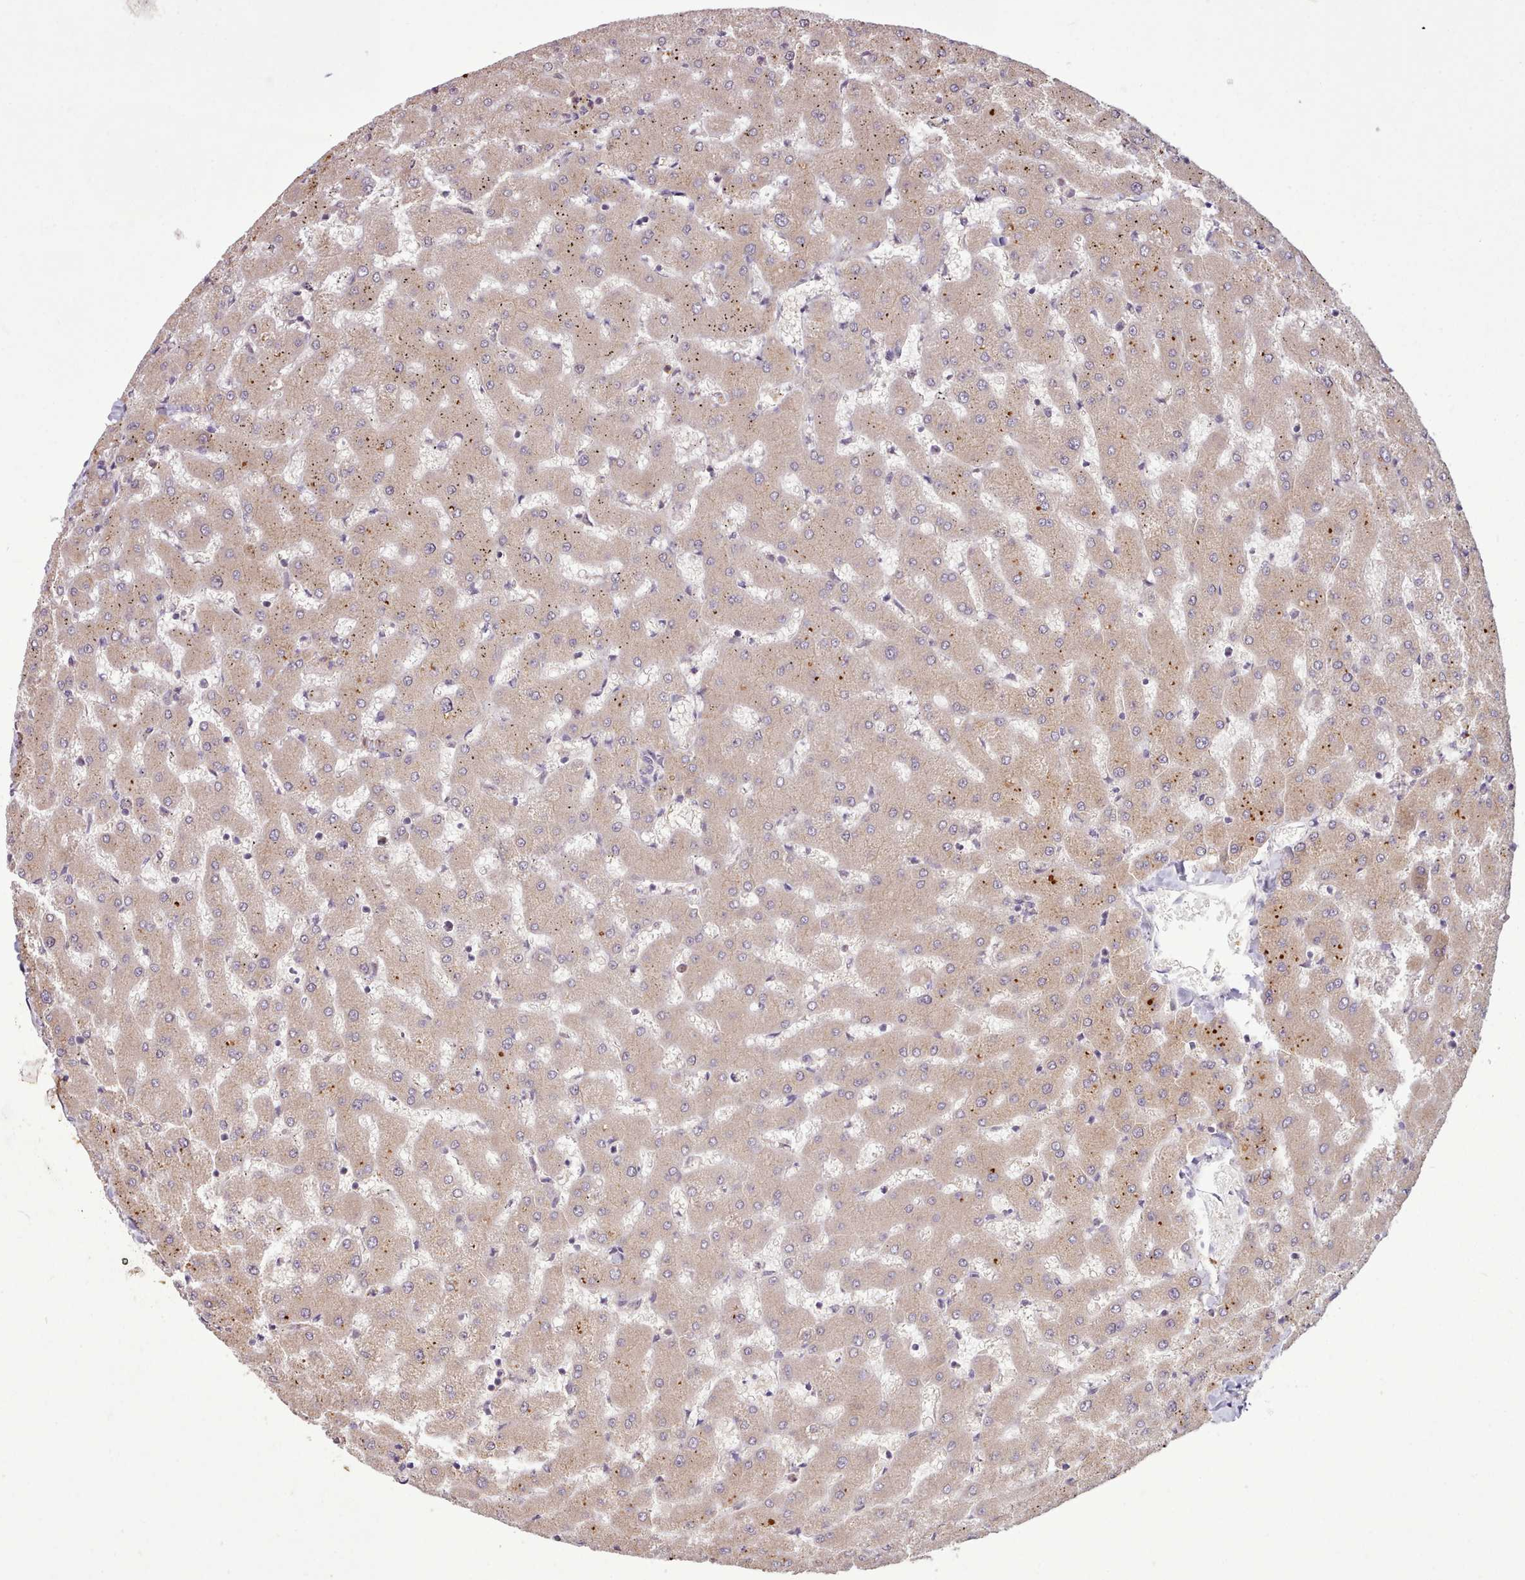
{"staining": {"intensity": "weak", "quantity": "25%-75%", "location": "cytoplasmic/membranous"}, "tissue": "liver", "cell_type": "Cholangiocytes", "image_type": "normal", "snomed": [{"axis": "morphology", "description": "Normal tissue, NOS"}, {"axis": "topography", "description": "Liver"}], "caption": "Brown immunohistochemical staining in normal human liver exhibits weak cytoplasmic/membranous expression in approximately 25%-75% of cholangiocytes.", "gene": "NMRK1", "patient": {"sex": "female", "age": 63}}